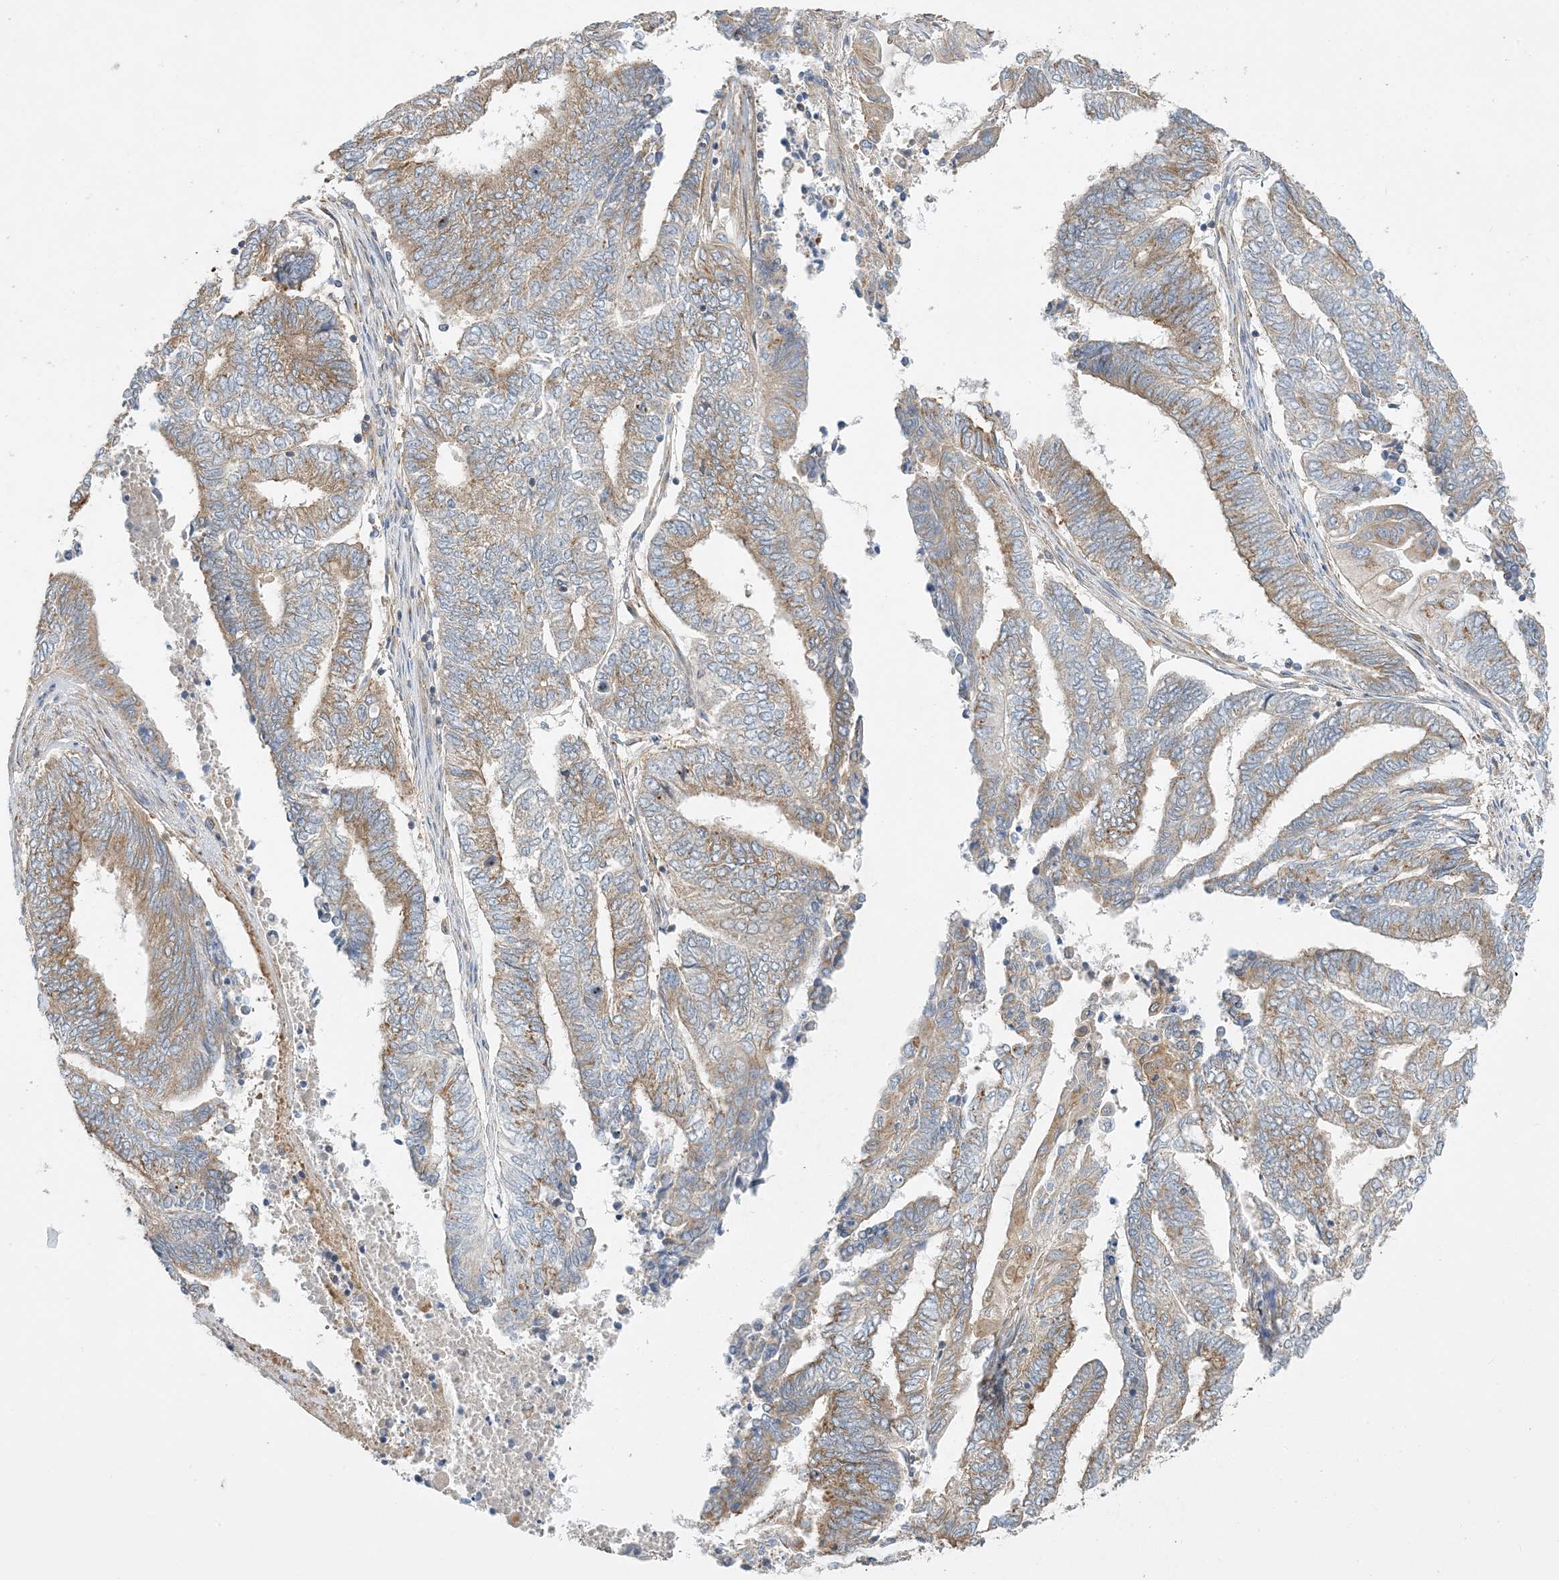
{"staining": {"intensity": "moderate", "quantity": ">75%", "location": "cytoplasmic/membranous"}, "tissue": "endometrial cancer", "cell_type": "Tumor cells", "image_type": "cancer", "snomed": [{"axis": "morphology", "description": "Adenocarcinoma, NOS"}, {"axis": "topography", "description": "Uterus"}, {"axis": "topography", "description": "Endometrium"}], "caption": "This is a photomicrograph of immunohistochemistry (IHC) staining of endometrial adenocarcinoma, which shows moderate expression in the cytoplasmic/membranous of tumor cells.", "gene": "SIDT1", "patient": {"sex": "female", "age": 70}}